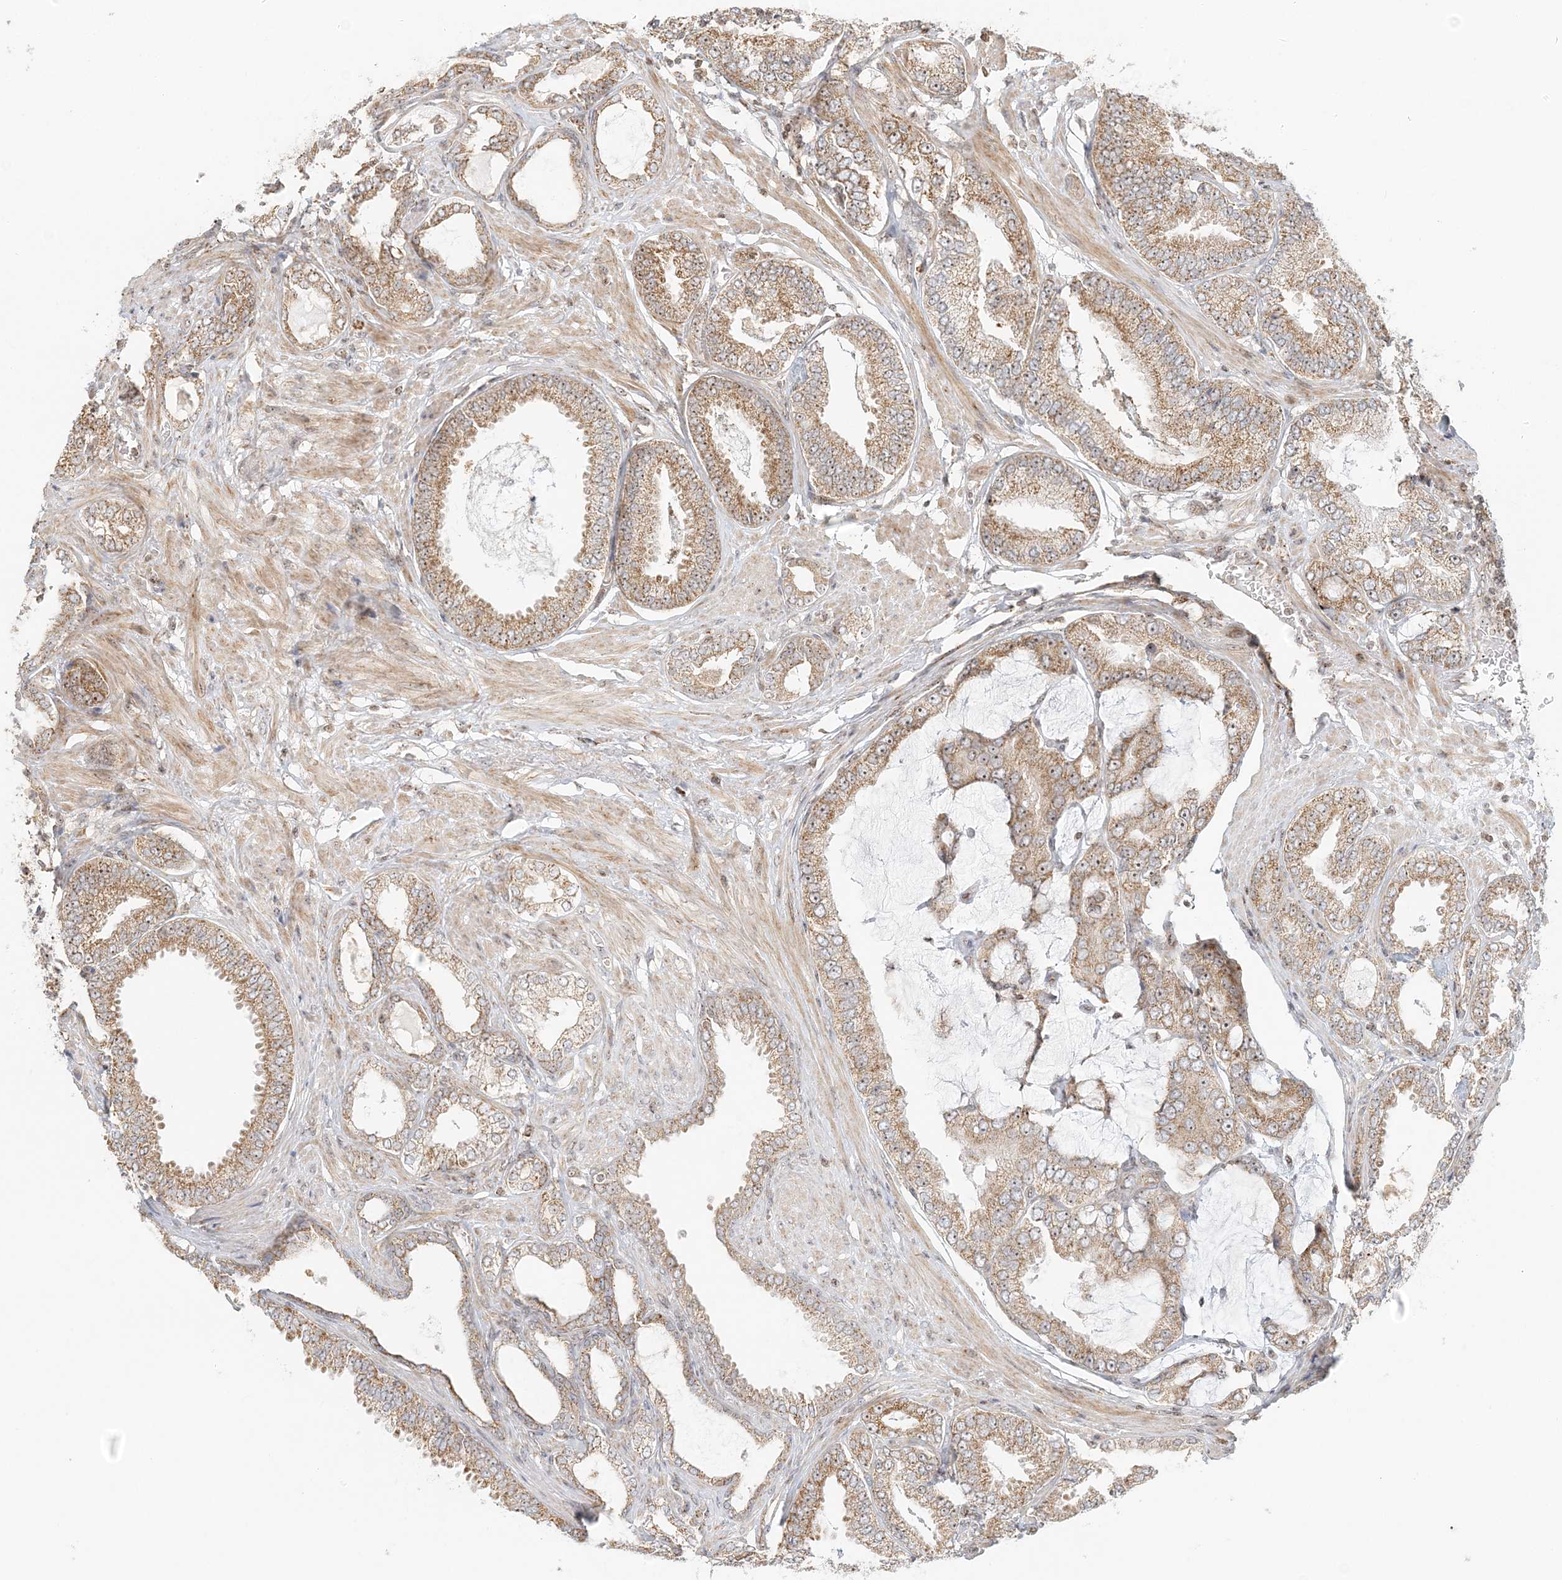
{"staining": {"intensity": "moderate", "quantity": ">75%", "location": "cytoplasmic/membranous,nuclear"}, "tissue": "prostate cancer", "cell_type": "Tumor cells", "image_type": "cancer", "snomed": [{"axis": "morphology", "description": "Adenocarcinoma, Low grade"}, {"axis": "topography", "description": "Prostate"}], "caption": "Protein analysis of prostate cancer tissue shows moderate cytoplasmic/membranous and nuclear positivity in about >75% of tumor cells.", "gene": "UBE2F", "patient": {"sex": "male", "age": 71}}